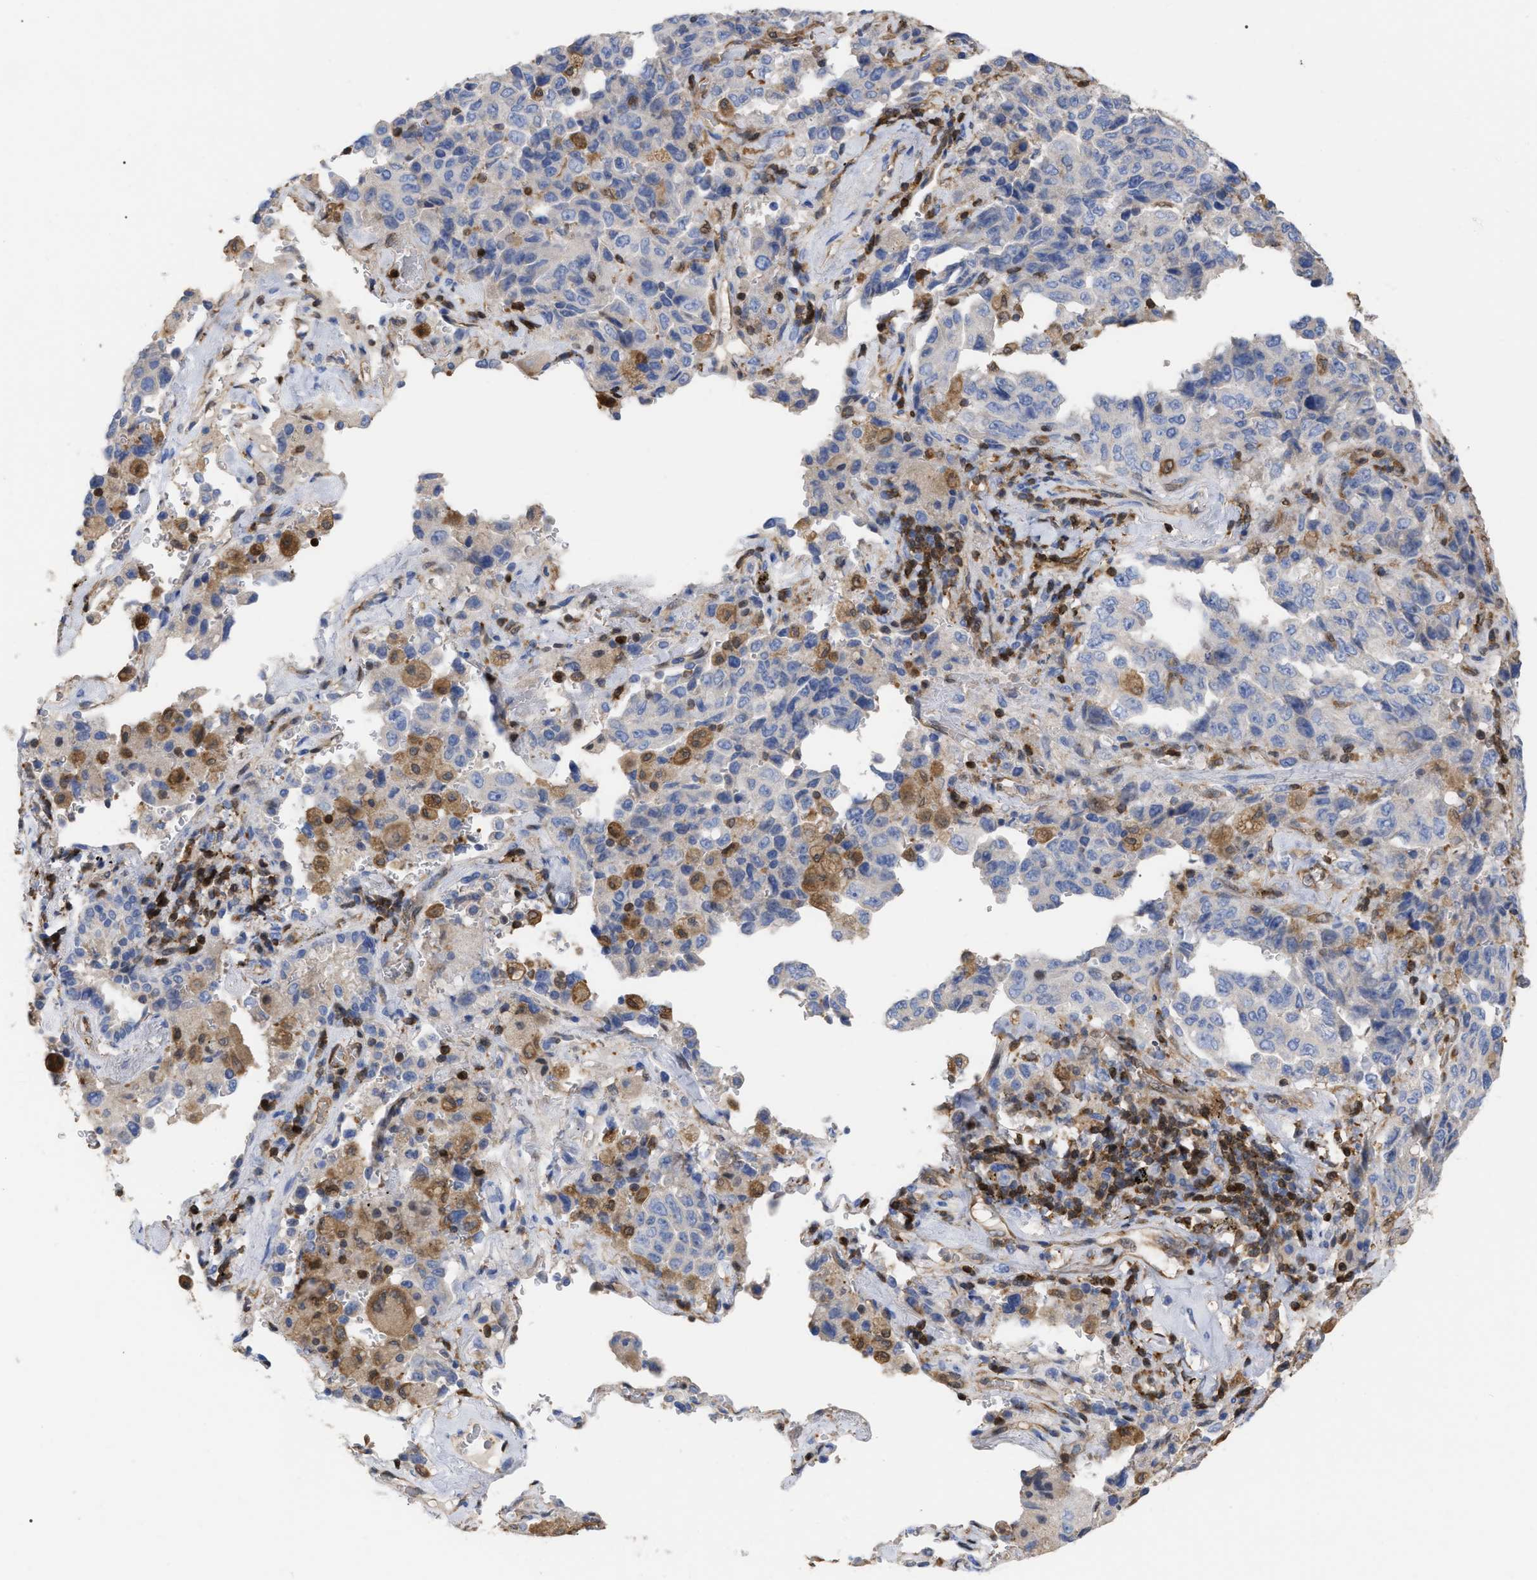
{"staining": {"intensity": "negative", "quantity": "none", "location": "none"}, "tissue": "lung cancer", "cell_type": "Tumor cells", "image_type": "cancer", "snomed": [{"axis": "morphology", "description": "Adenocarcinoma, NOS"}, {"axis": "topography", "description": "Lung"}], "caption": "This micrograph is of lung adenocarcinoma stained with immunohistochemistry to label a protein in brown with the nuclei are counter-stained blue. There is no staining in tumor cells.", "gene": "GIMAP4", "patient": {"sex": "female", "age": 51}}